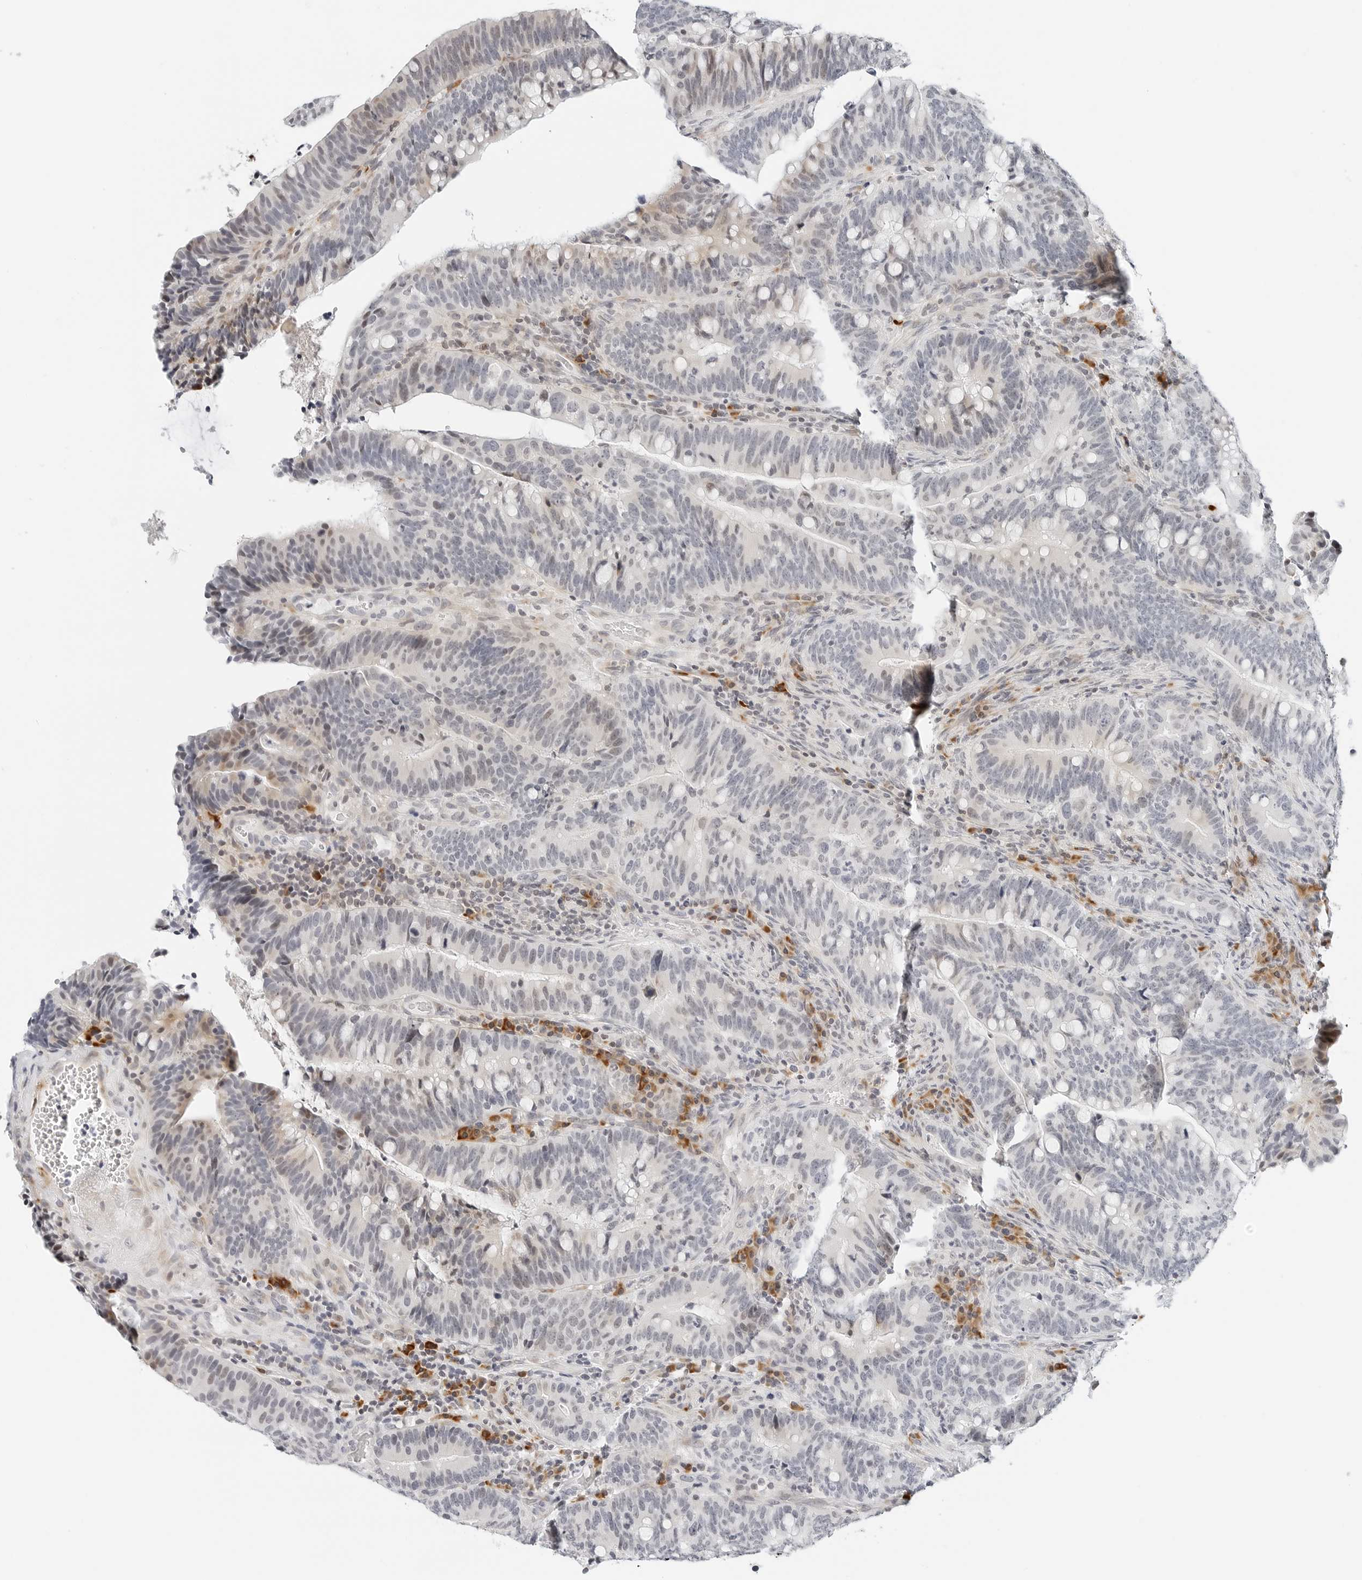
{"staining": {"intensity": "weak", "quantity": "<25%", "location": "cytoplasmic/membranous"}, "tissue": "colorectal cancer", "cell_type": "Tumor cells", "image_type": "cancer", "snomed": [{"axis": "morphology", "description": "Adenocarcinoma, NOS"}, {"axis": "topography", "description": "Colon"}], "caption": "Tumor cells are negative for protein expression in human colorectal cancer.", "gene": "PARP10", "patient": {"sex": "female", "age": 66}}